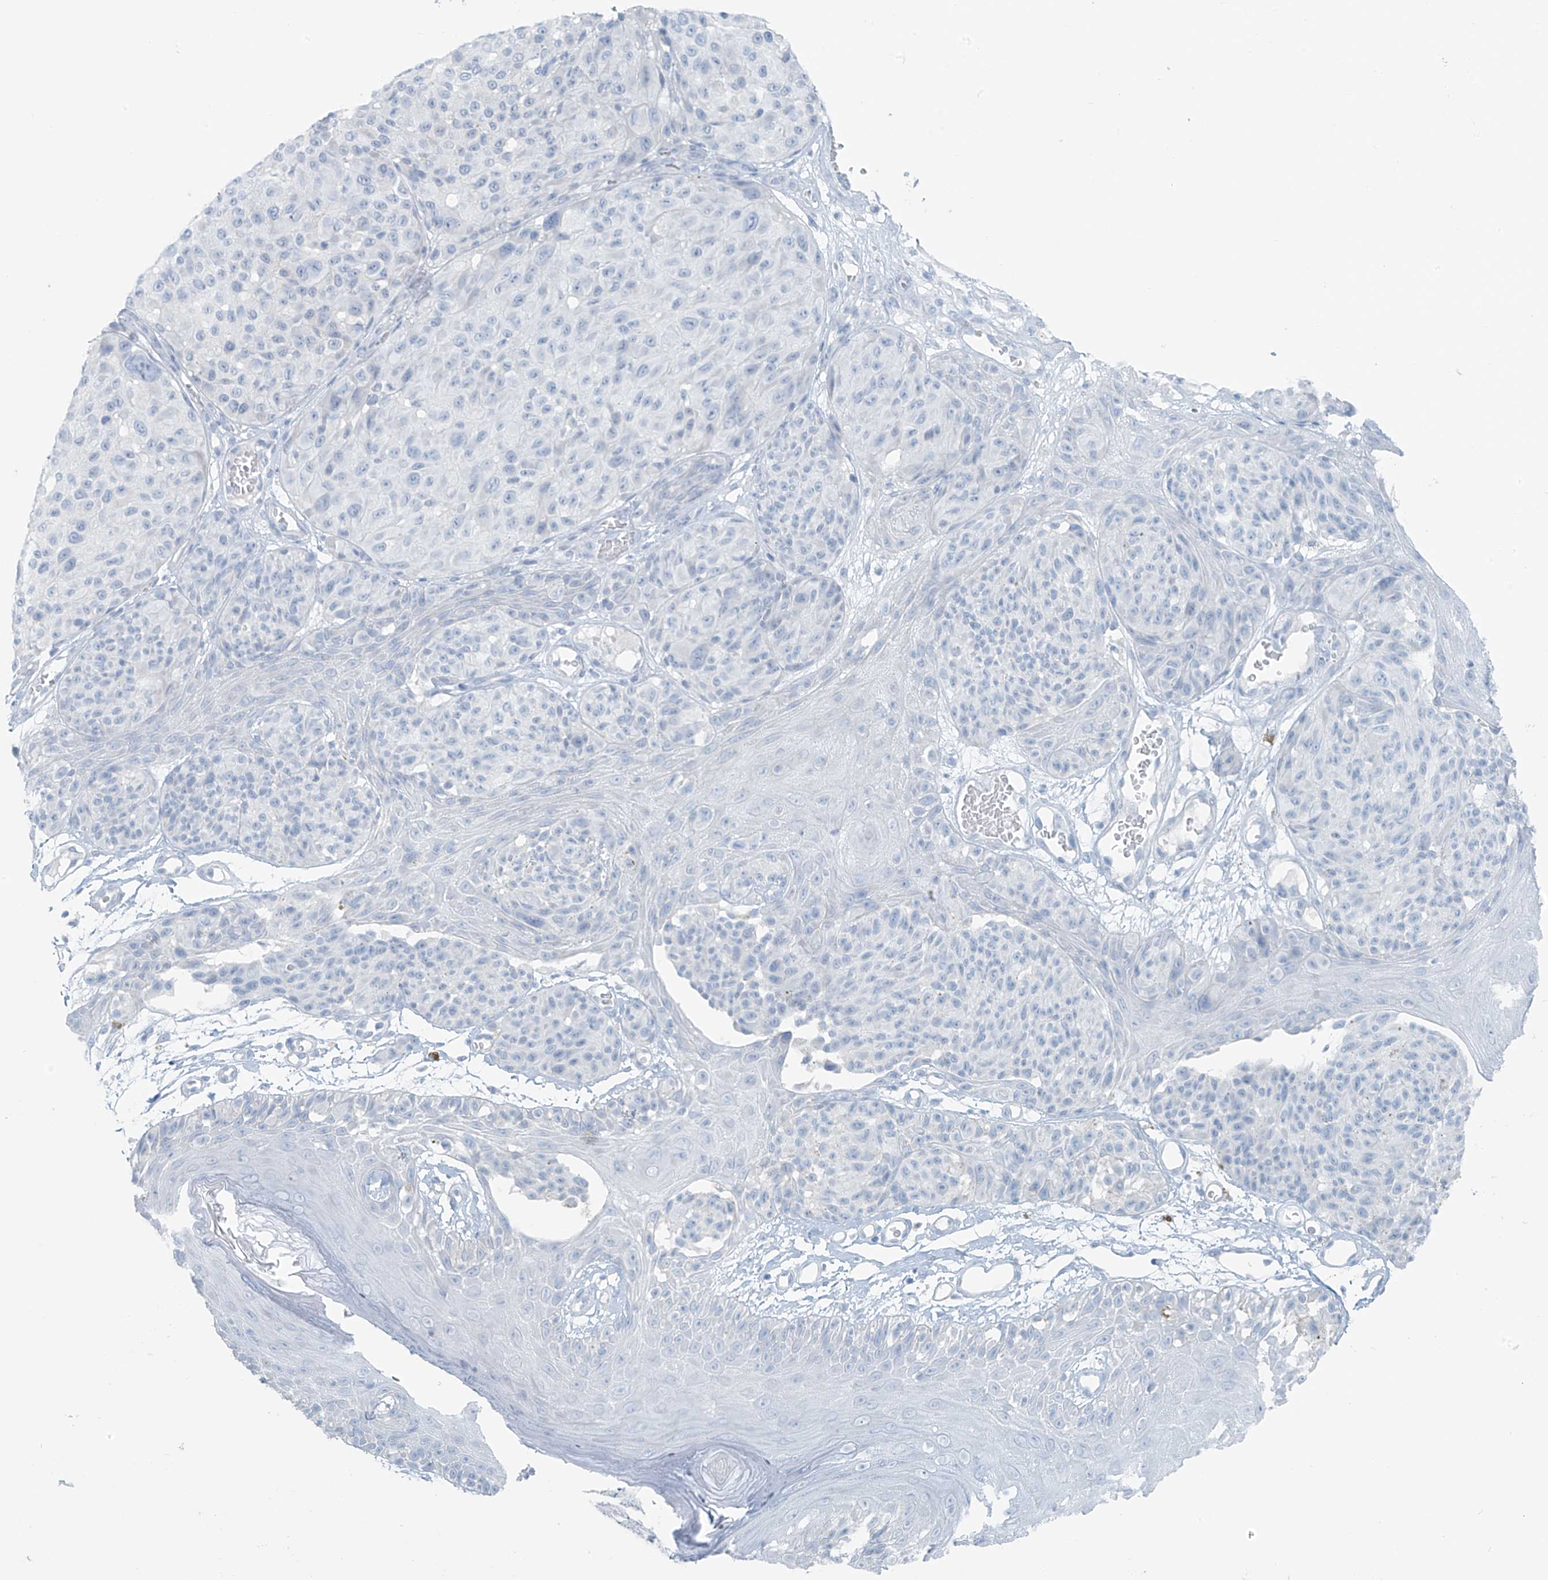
{"staining": {"intensity": "negative", "quantity": "none", "location": "none"}, "tissue": "melanoma", "cell_type": "Tumor cells", "image_type": "cancer", "snomed": [{"axis": "morphology", "description": "Malignant melanoma, NOS"}, {"axis": "topography", "description": "Skin"}], "caption": "Malignant melanoma was stained to show a protein in brown. There is no significant staining in tumor cells.", "gene": "SLC25A43", "patient": {"sex": "male", "age": 83}}